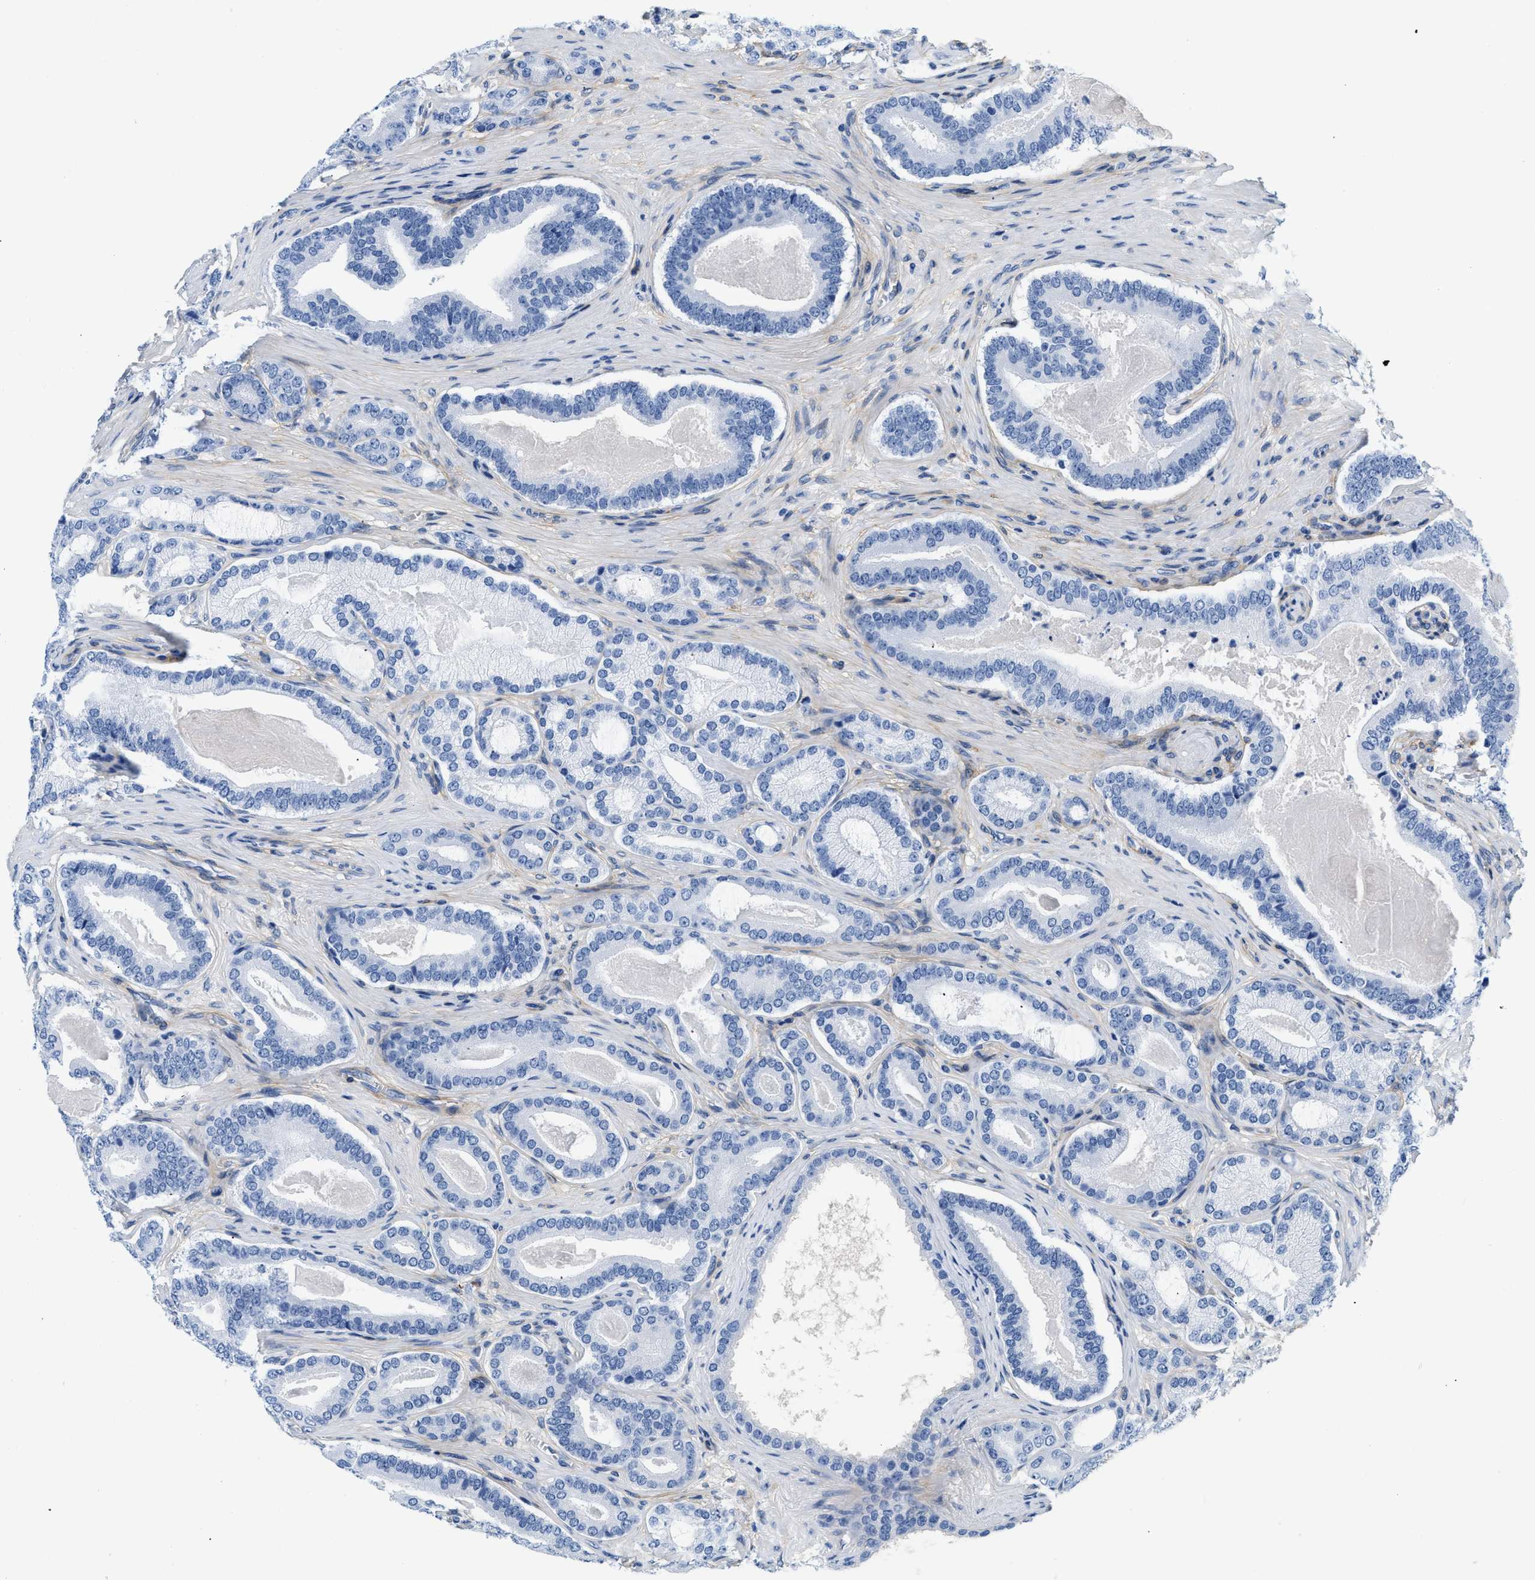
{"staining": {"intensity": "negative", "quantity": "none", "location": "none"}, "tissue": "prostate cancer", "cell_type": "Tumor cells", "image_type": "cancer", "snomed": [{"axis": "morphology", "description": "Adenocarcinoma, High grade"}, {"axis": "topography", "description": "Prostate"}], "caption": "Tumor cells are negative for brown protein staining in prostate cancer (high-grade adenocarcinoma). (Stains: DAB (3,3'-diaminobenzidine) IHC with hematoxylin counter stain, Microscopy: brightfield microscopy at high magnification).", "gene": "PDGFRB", "patient": {"sex": "male", "age": 60}}